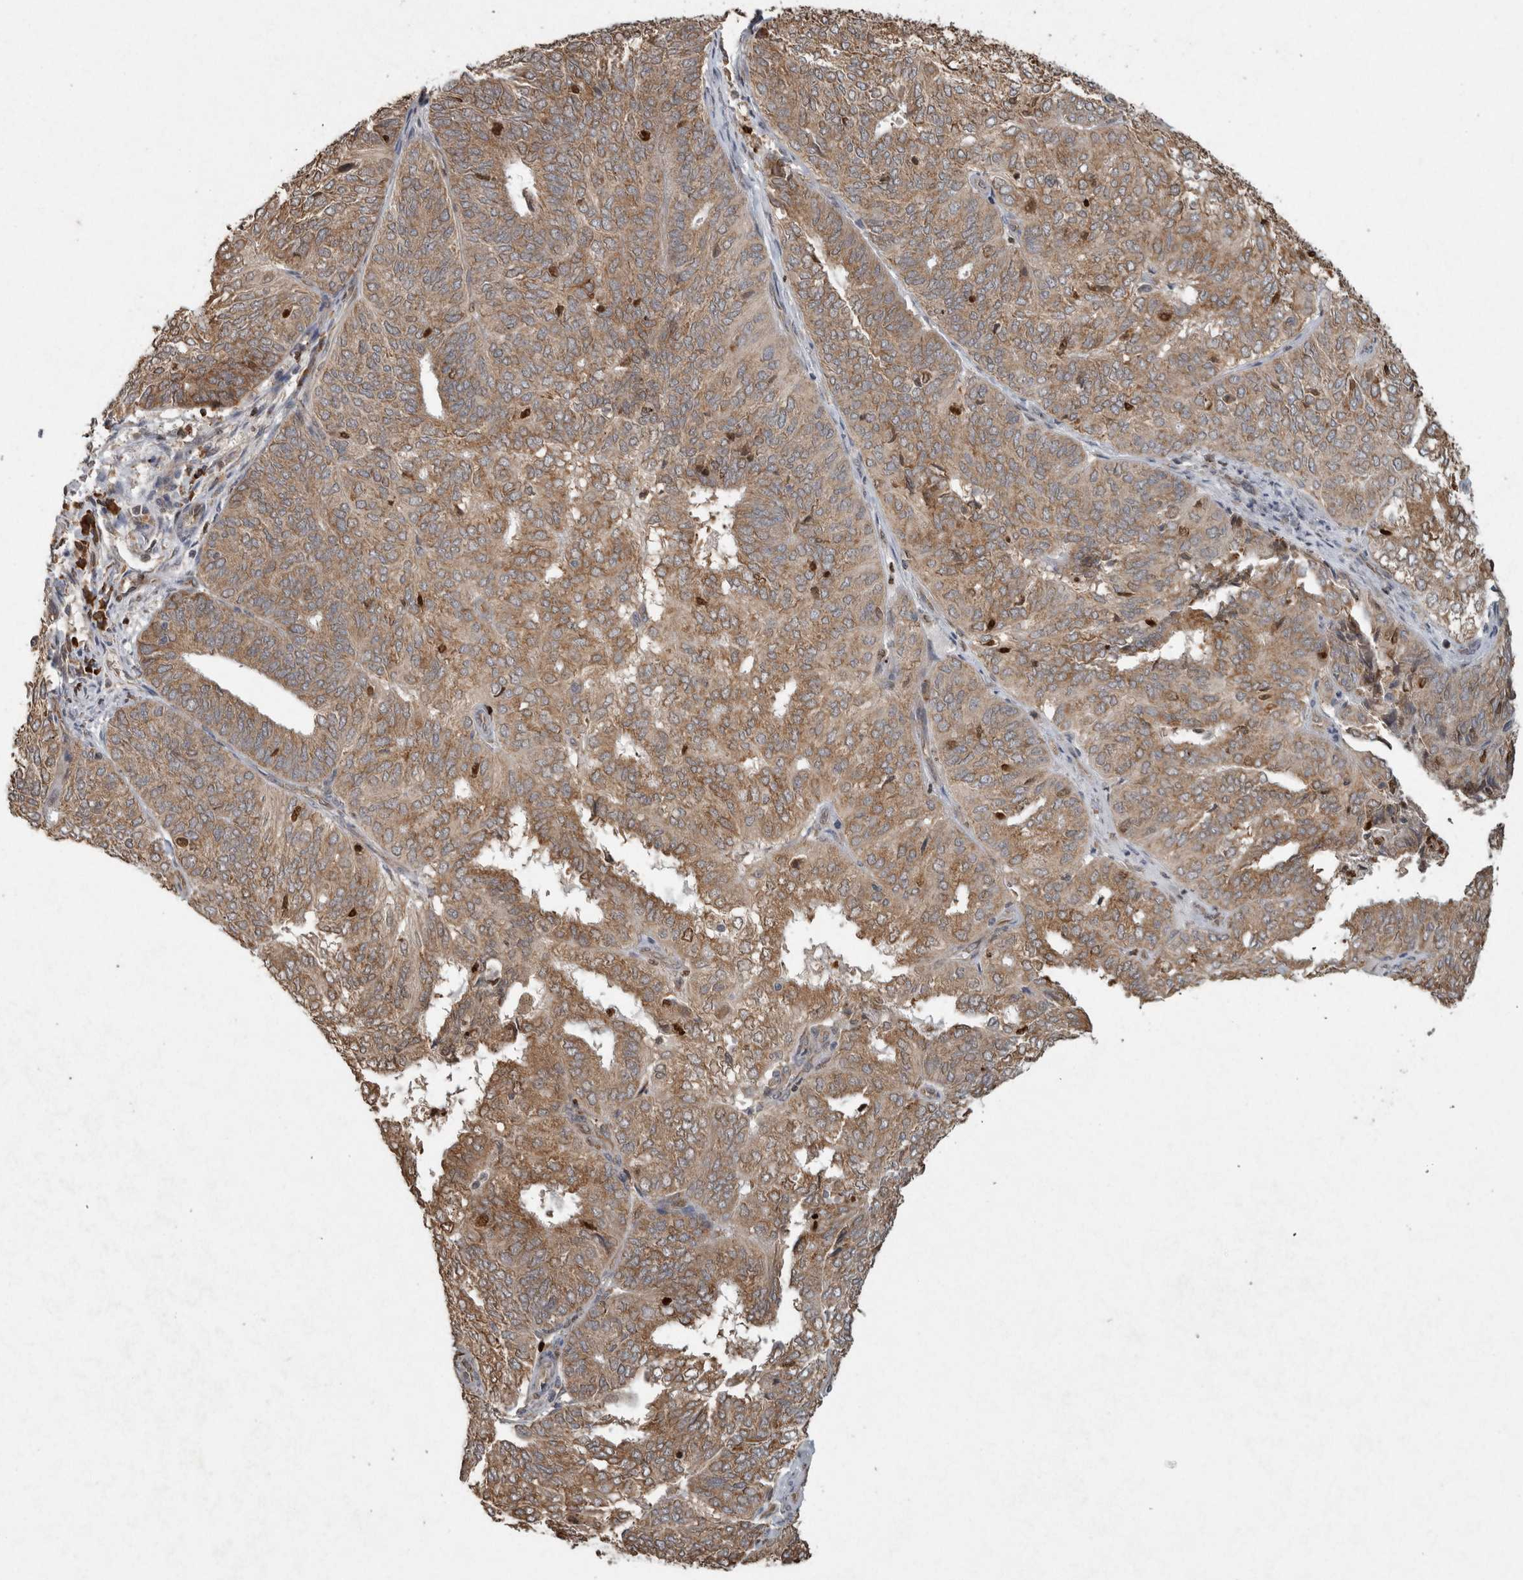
{"staining": {"intensity": "moderate", "quantity": ">75%", "location": "cytoplasmic/membranous"}, "tissue": "endometrial cancer", "cell_type": "Tumor cells", "image_type": "cancer", "snomed": [{"axis": "morphology", "description": "Adenocarcinoma, NOS"}, {"axis": "topography", "description": "Uterus"}], "caption": "Endometrial cancer (adenocarcinoma) was stained to show a protein in brown. There is medium levels of moderate cytoplasmic/membranous expression in about >75% of tumor cells. (Stains: DAB (3,3'-diaminobenzidine) in brown, nuclei in blue, Microscopy: brightfield microscopy at high magnification).", "gene": "ADGRL3", "patient": {"sex": "female", "age": 60}}